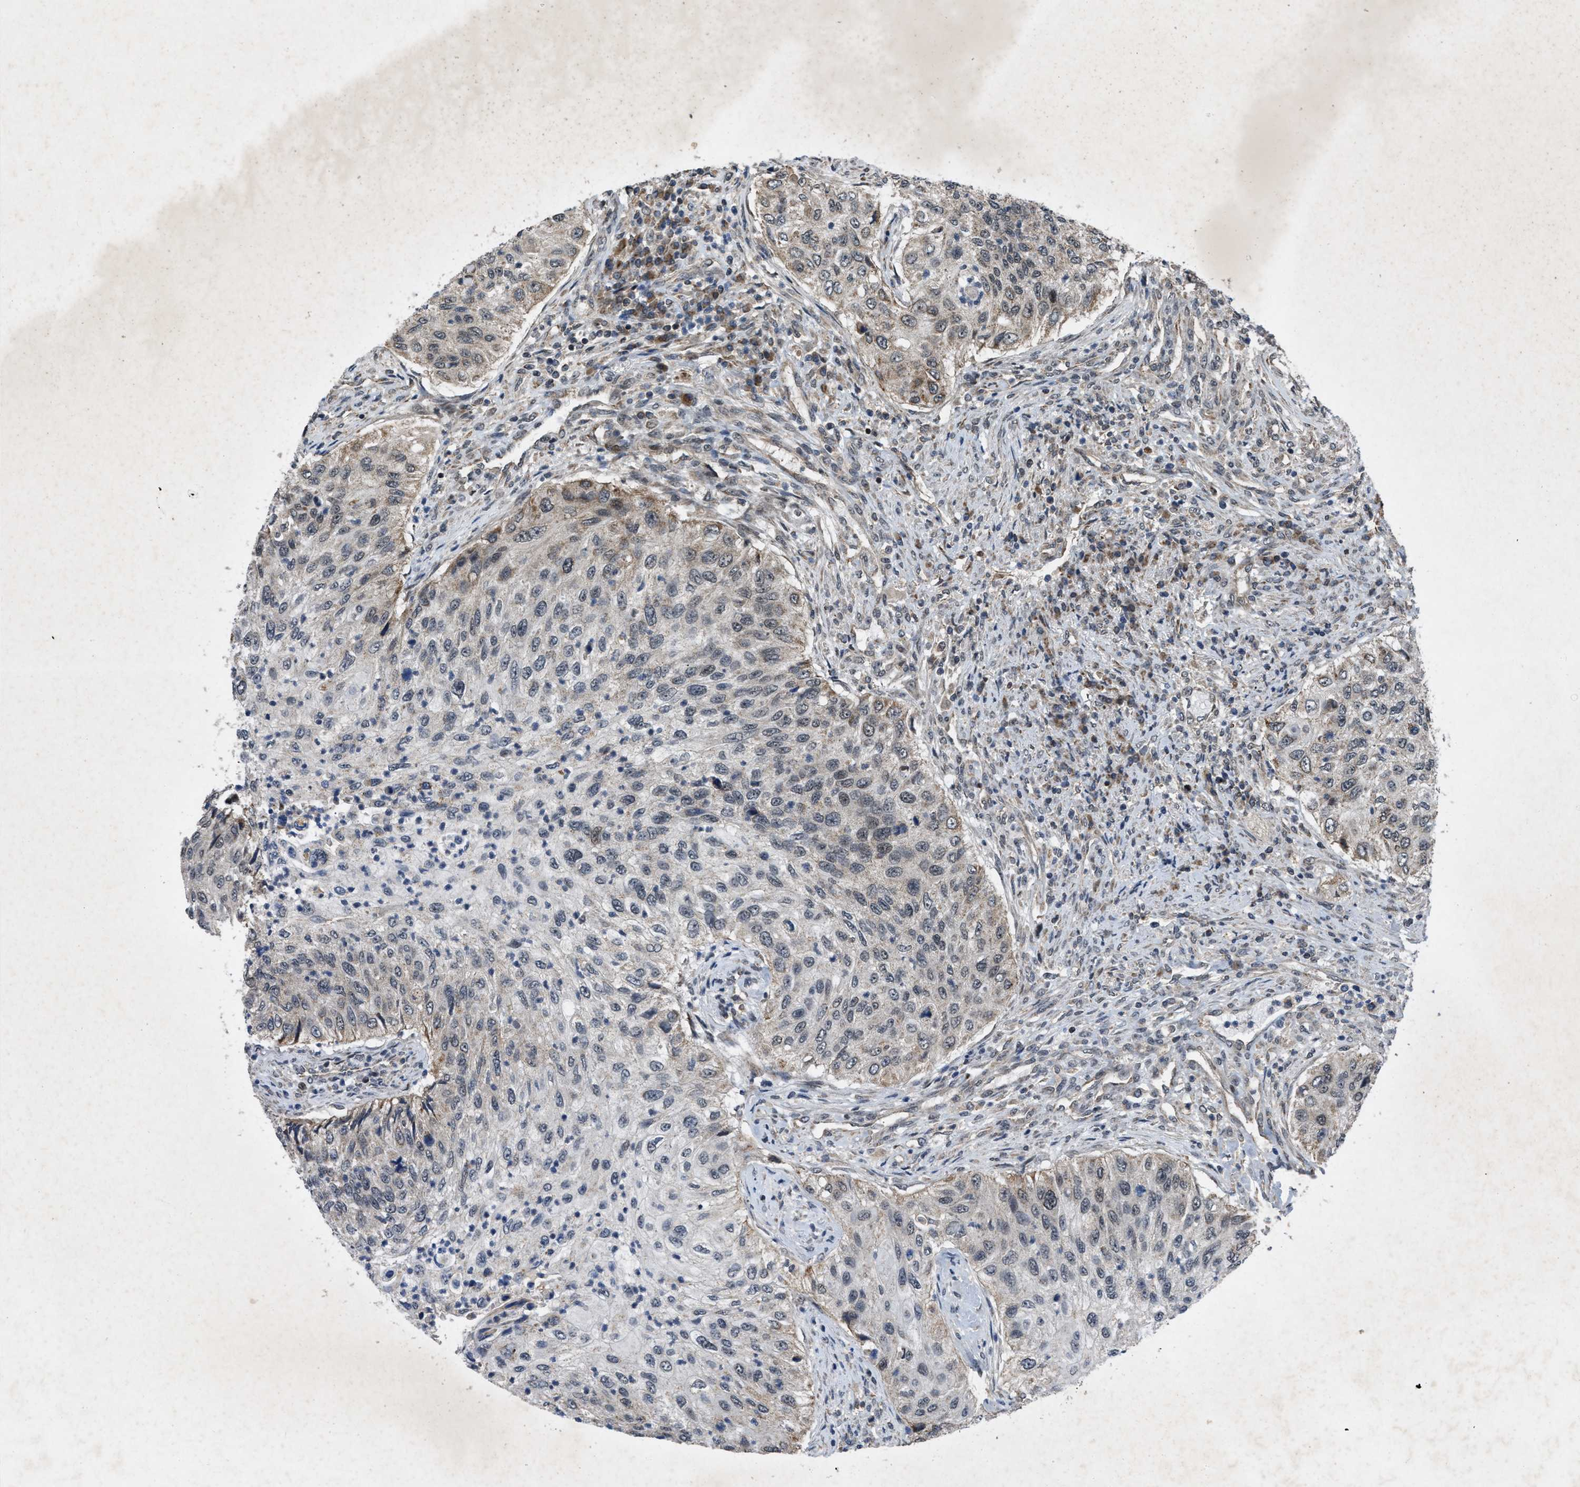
{"staining": {"intensity": "weak", "quantity": "<25%", "location": "cytoplasmic/membranous"}, "tissue": "urothelial cancer", "cell_type": "Tumor cells", "image_type": "cancer", "snomed": [{"axis": "morphology", "description": "Urothelial carcinoma, High grade"}, {"axis": "topography", "description": "Urinary bladder"}], "caption": "A micrograph of high-grade urothelial carcinoma stained for a protein displays no brown staining in tumor cells. (Stains: DAB immunohistochemistry with hematoxylin counter stain, Microscopy: brightfield microscopy at high magnification).", "gene": "ZNHIT1", "patient": {"sex": "female", "age": 60}}